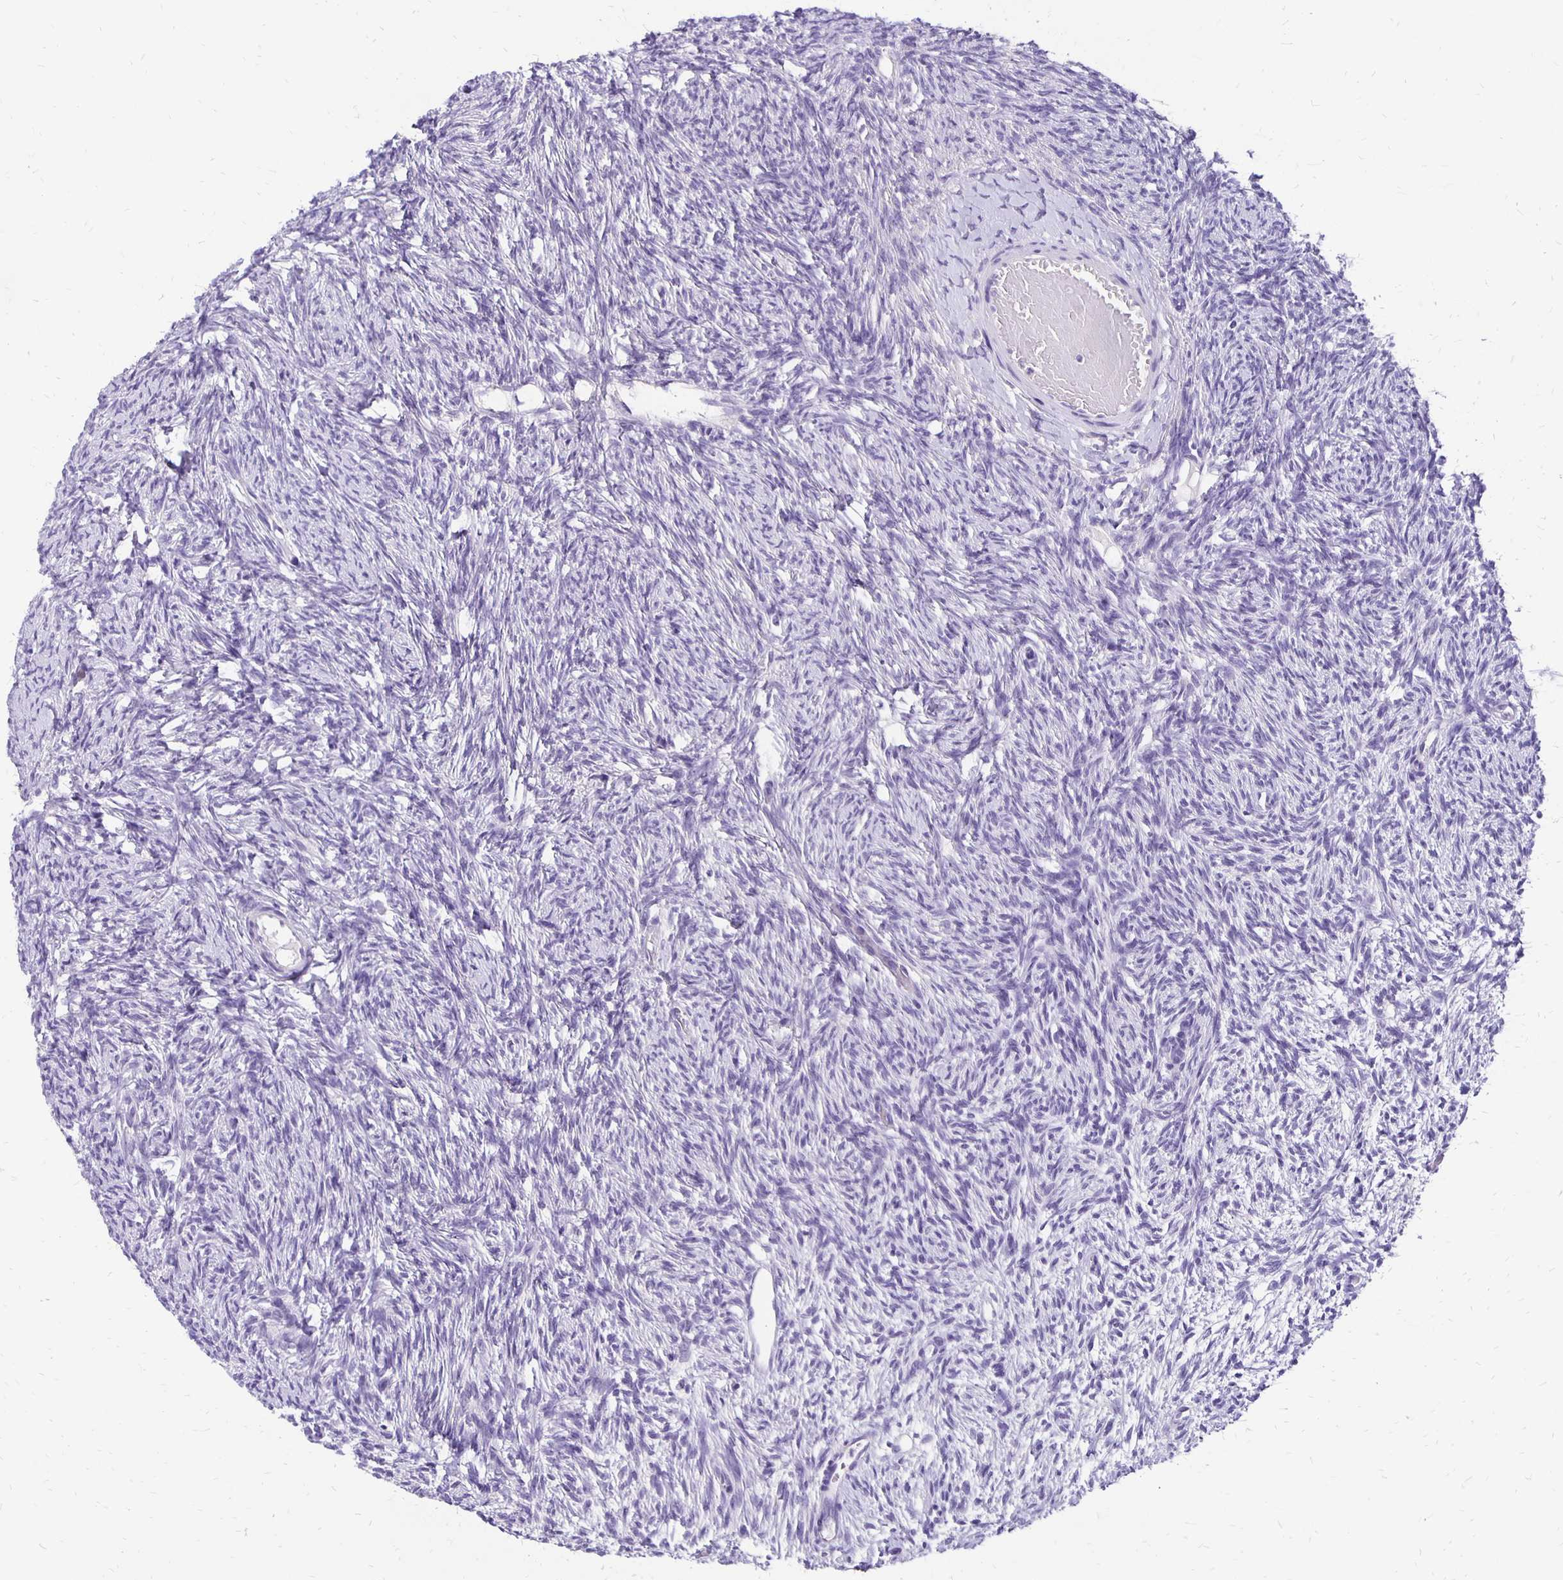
{"staining": {"intensity": "negative", "quantity": "none", "location": "none"}, "tissue": "ovary", "cell_type": "Ovarian stroma cells", "image_type": "normal", "snomed": [{"axis": "morphology", "description": "Normal tissue, NOS"}, {"axis": "topography", "description": "Ovary"}], "caption": "A high-resolution histopathology image shows IHC staining of unremarkable ovary, which demonstrates no significant positivity in ovarian stroma cells. (DAB (3,3'-diaminobenzidine) immunohistochemistry (IHC) with hematoxylin counter stain).", "gene": "ANKRD45", "patient": {"sex": "female", "age": 33}}